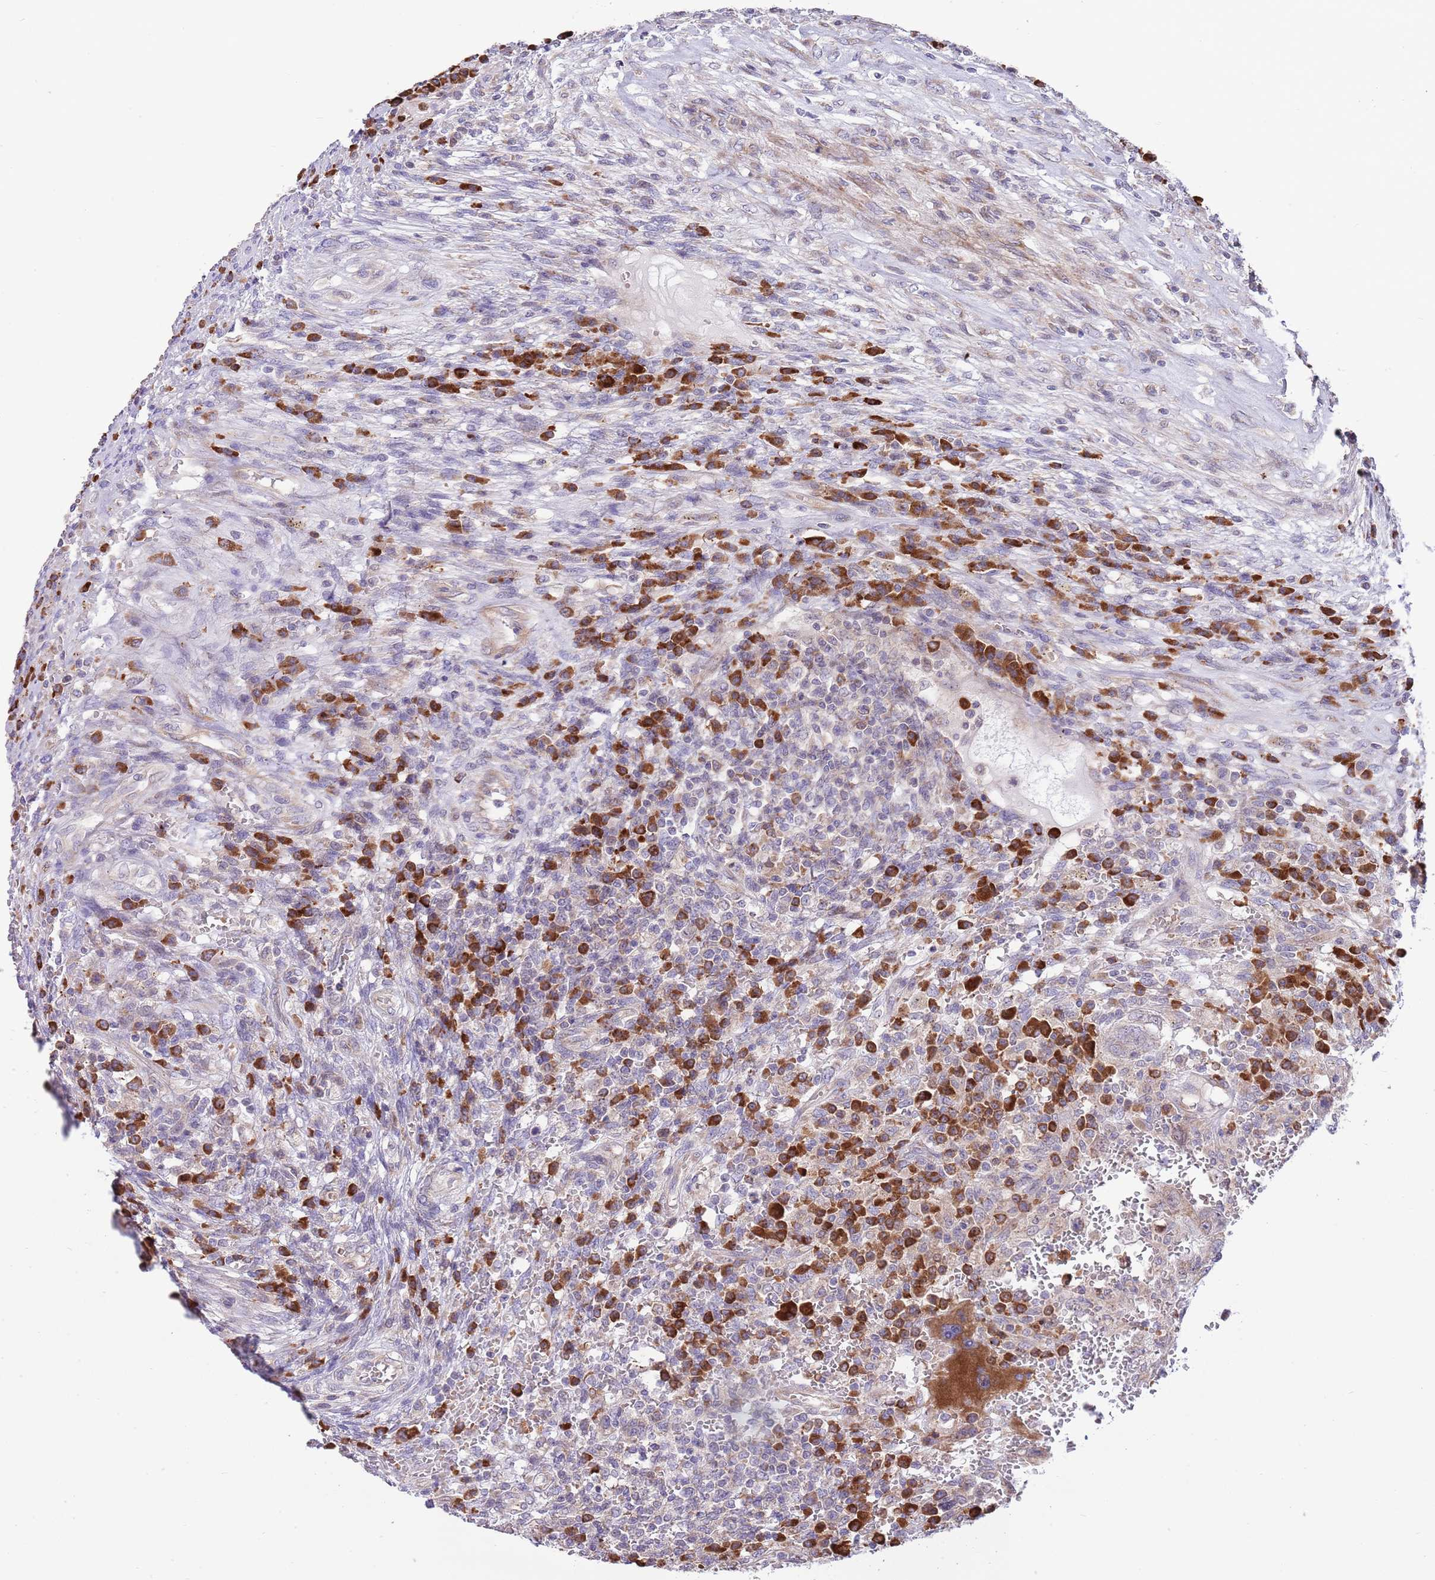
{"staining": {"intensity": "moderate", "quantity": ">75%", "location": "cytoplasmic/membranous"}, "tissue": "testis cancer", "cell_type": "Tumor cells", "image_type": "cancer", "snomed": [{"axis": "morphology", "description": "Carcinoma, Embryonal, NOS"}, {"axis": "topography", "description": "Testis"}], "caption": "Immunohistochemical staining of human testis cancer (embryonal carcinoma) reveals medium levels of moderate cytoplasmic/membranous expression in about >75% of tumor cells. Immunohistochemistry (ihc) stains the protein in brown and the nuclei are stained blue.", "gene": "DAND5", "patient": {"sex": "male", "age": 26}}